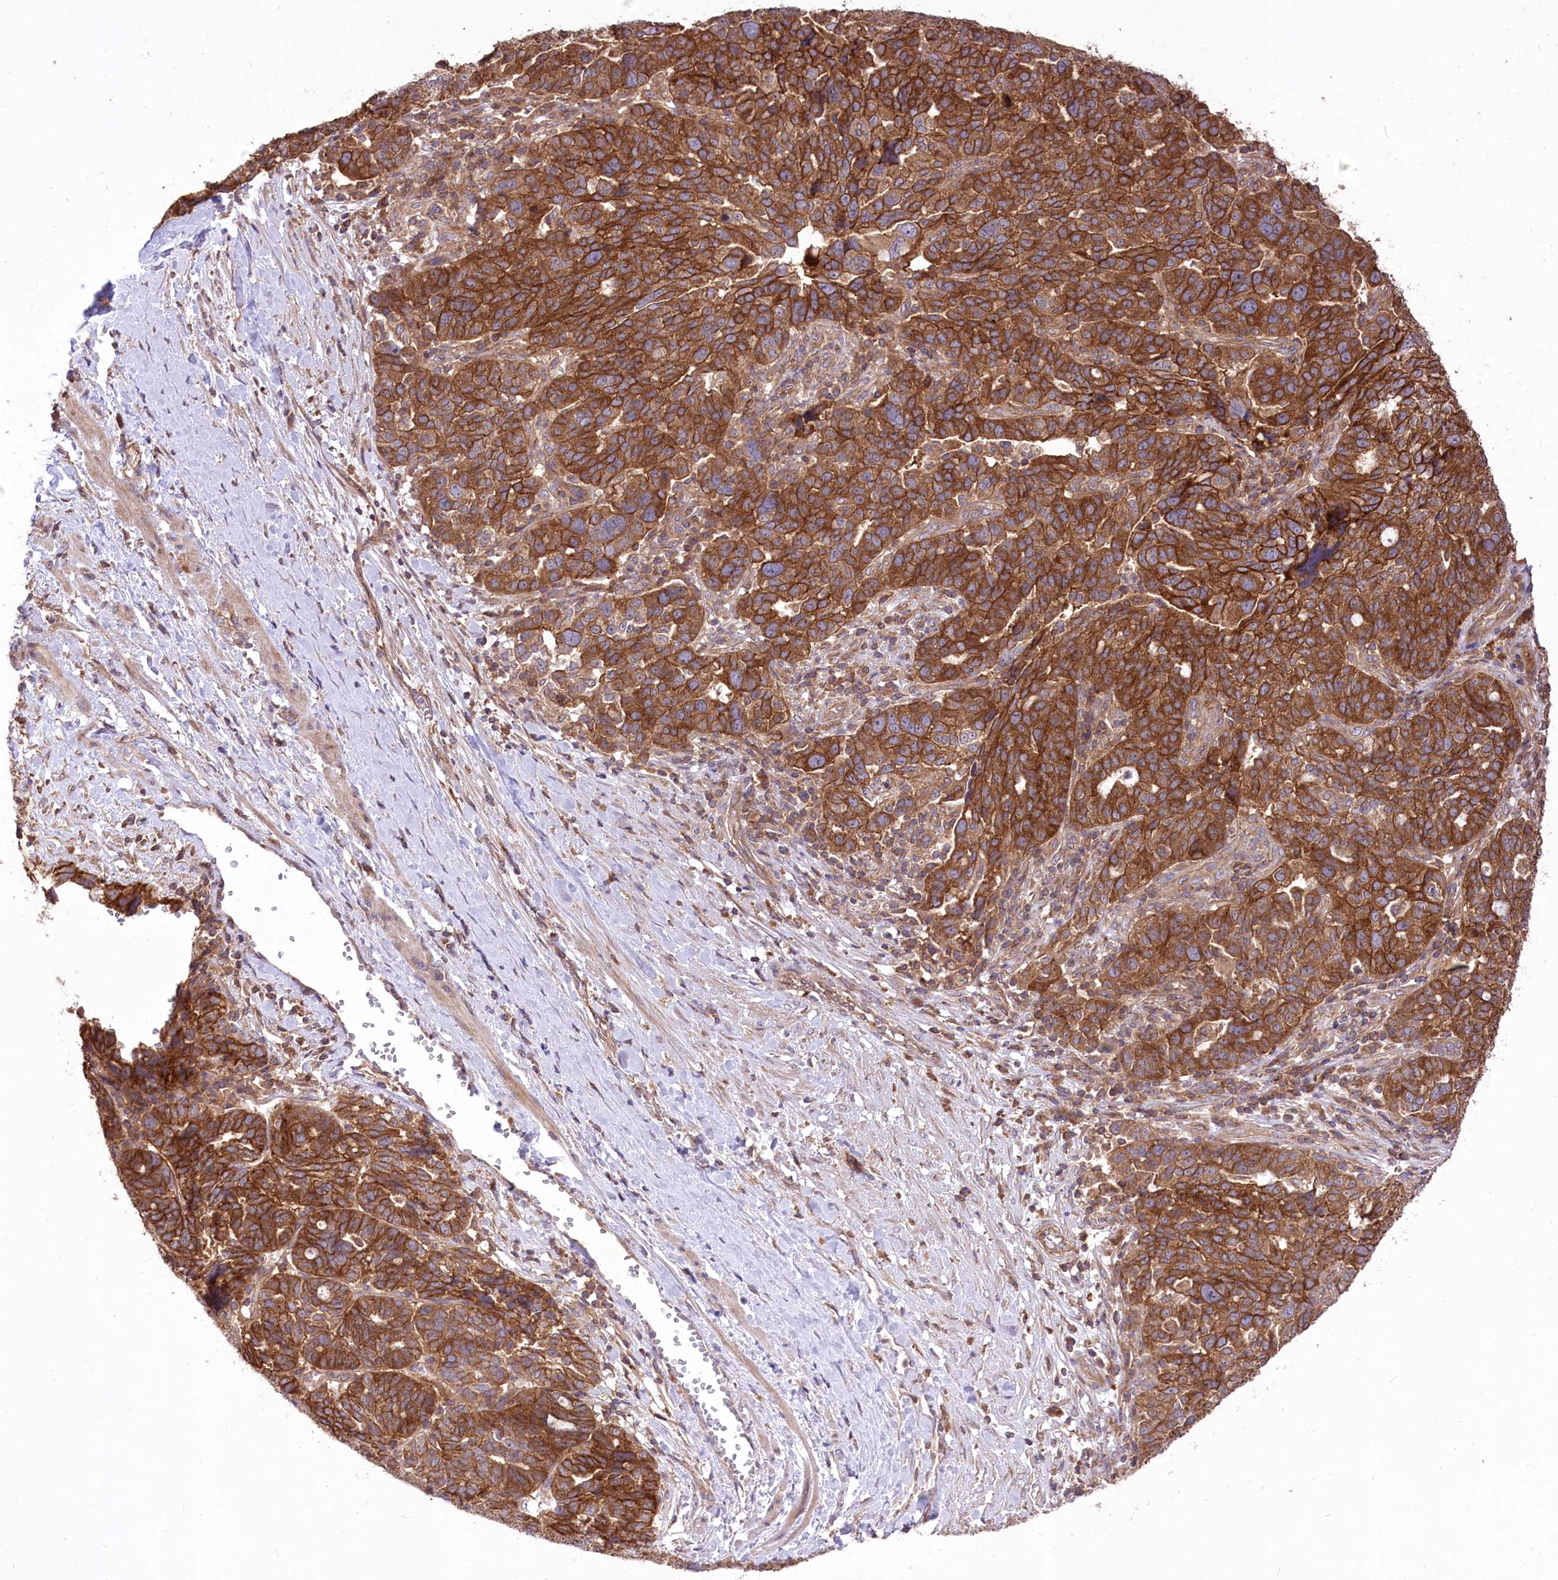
{"staining": {"intensity": "strong", "quantity": ">75%", "location": "cytoplasmic/membranous"}, "tissue": "ovarian cancer", "cell_type": "Tumor cells", "image_type": "cancer", "snomed": [{"axis": "morphology", "description": "Cystadenocarcinoma, serous, NOS"}, {"axis": "topography", "description": "Ovary"}], "caption": "Strong cytoplasmic/membranous positivity is identified in approximately >75% of tumor cells in ovarian cancer. The protein is shown in brown color, while the nuclei are stained blue.", "gene": "XYLB", "patient": {"sex": "female", "age": 59}}